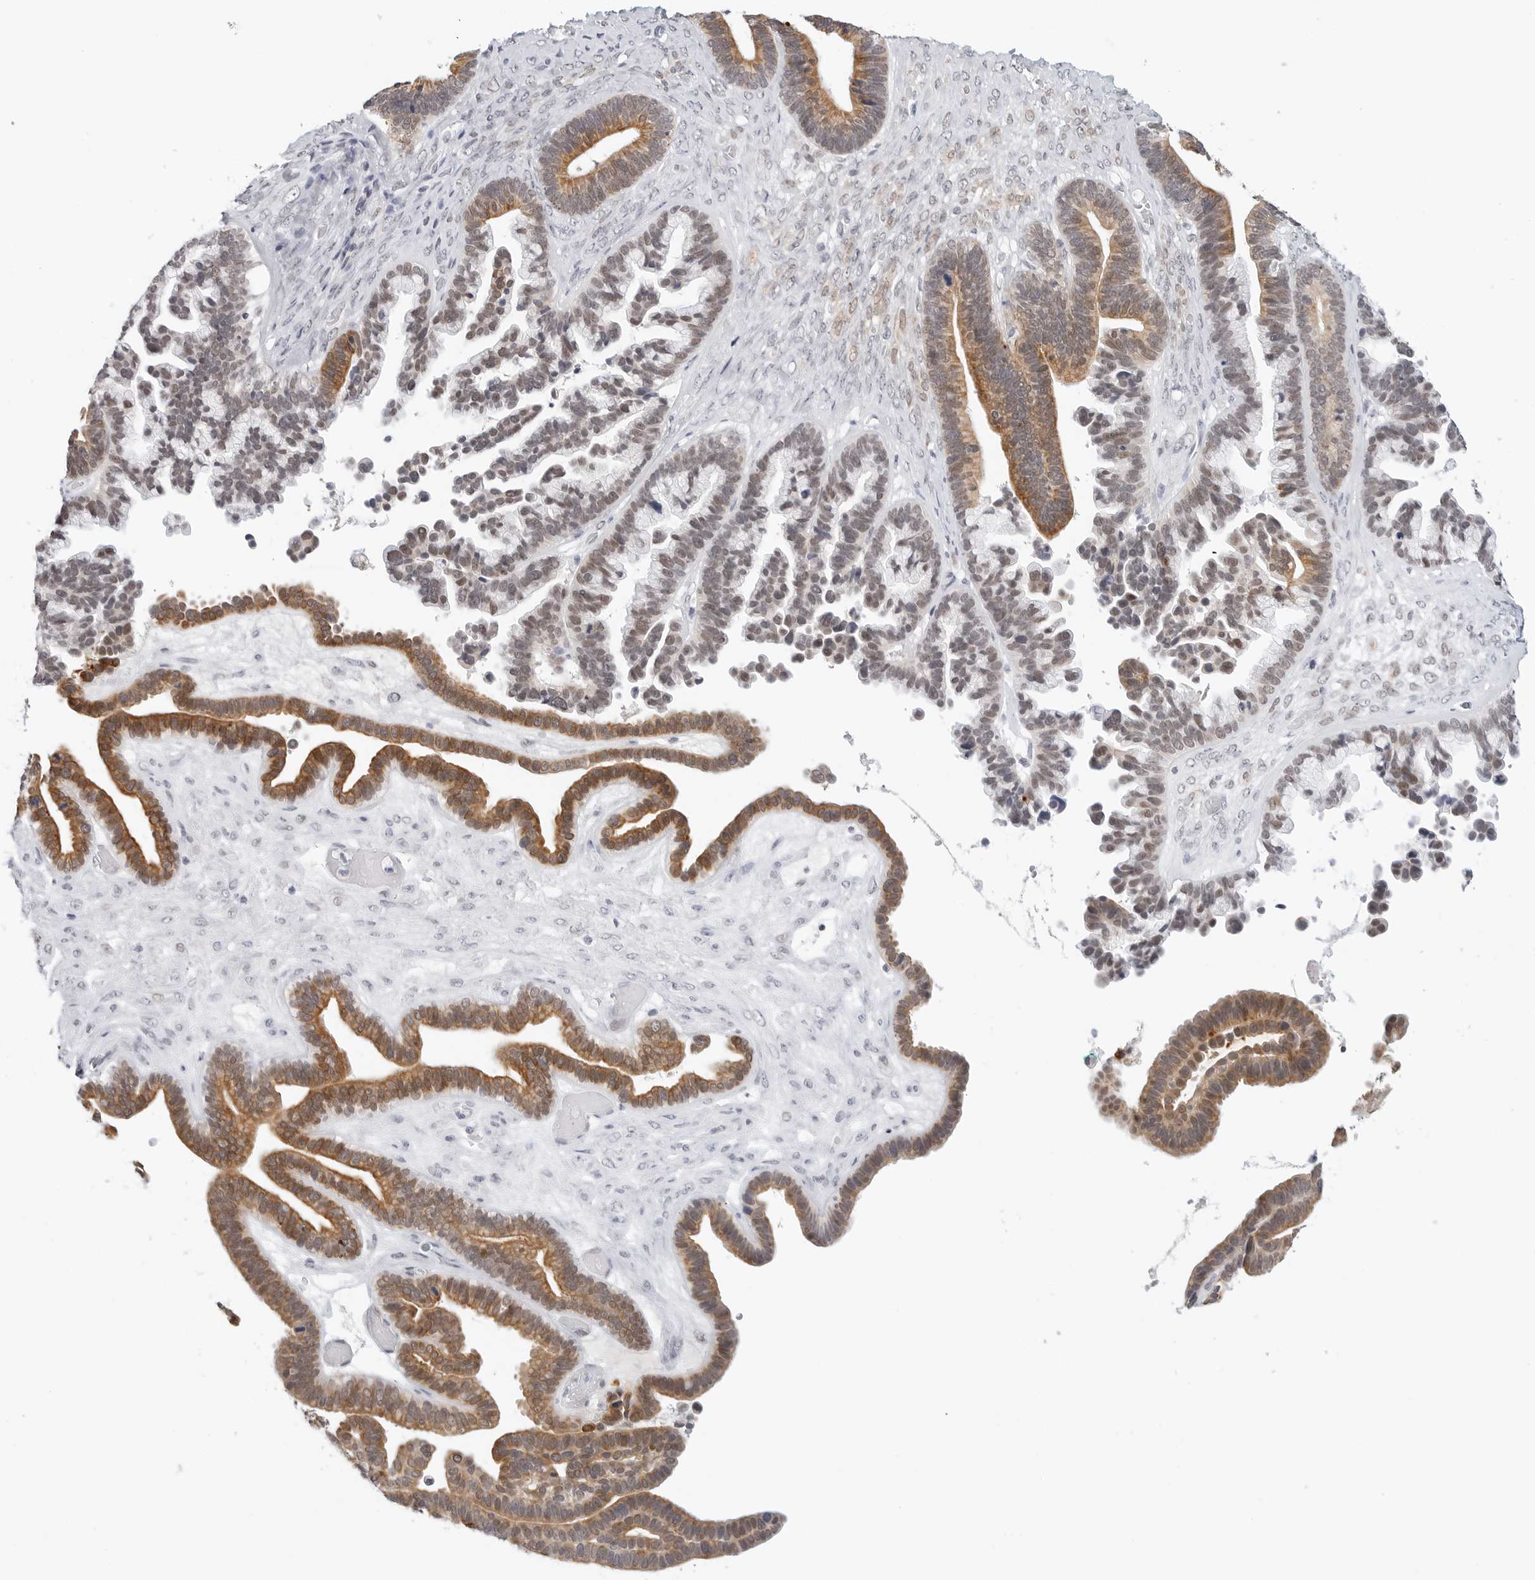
{"staining": {"intensity": "moderate", "quantity": ">75%", "location": "cytoplasmic/membranous,nuclear"}, "tissue": "ovarian cancer", "cell_type": "Tumor cells", "image_type": "cancer", "snomed": [{"axis": "morphology", "description": "Cystadenocarcinoma, serous, NOS"}, {"axis": "topography", "description": "Ovary"}], "caption": "Immunohistochemical staining of human serous cystadenocarcinoma (ovarian) exhibits medium levels of moderate cytoplasmic/membranous and nuclear protein staining in approximately >75% of tumor cells.", "gene": "TSEN2", "patient": {"sex": "female", "age": 56}}